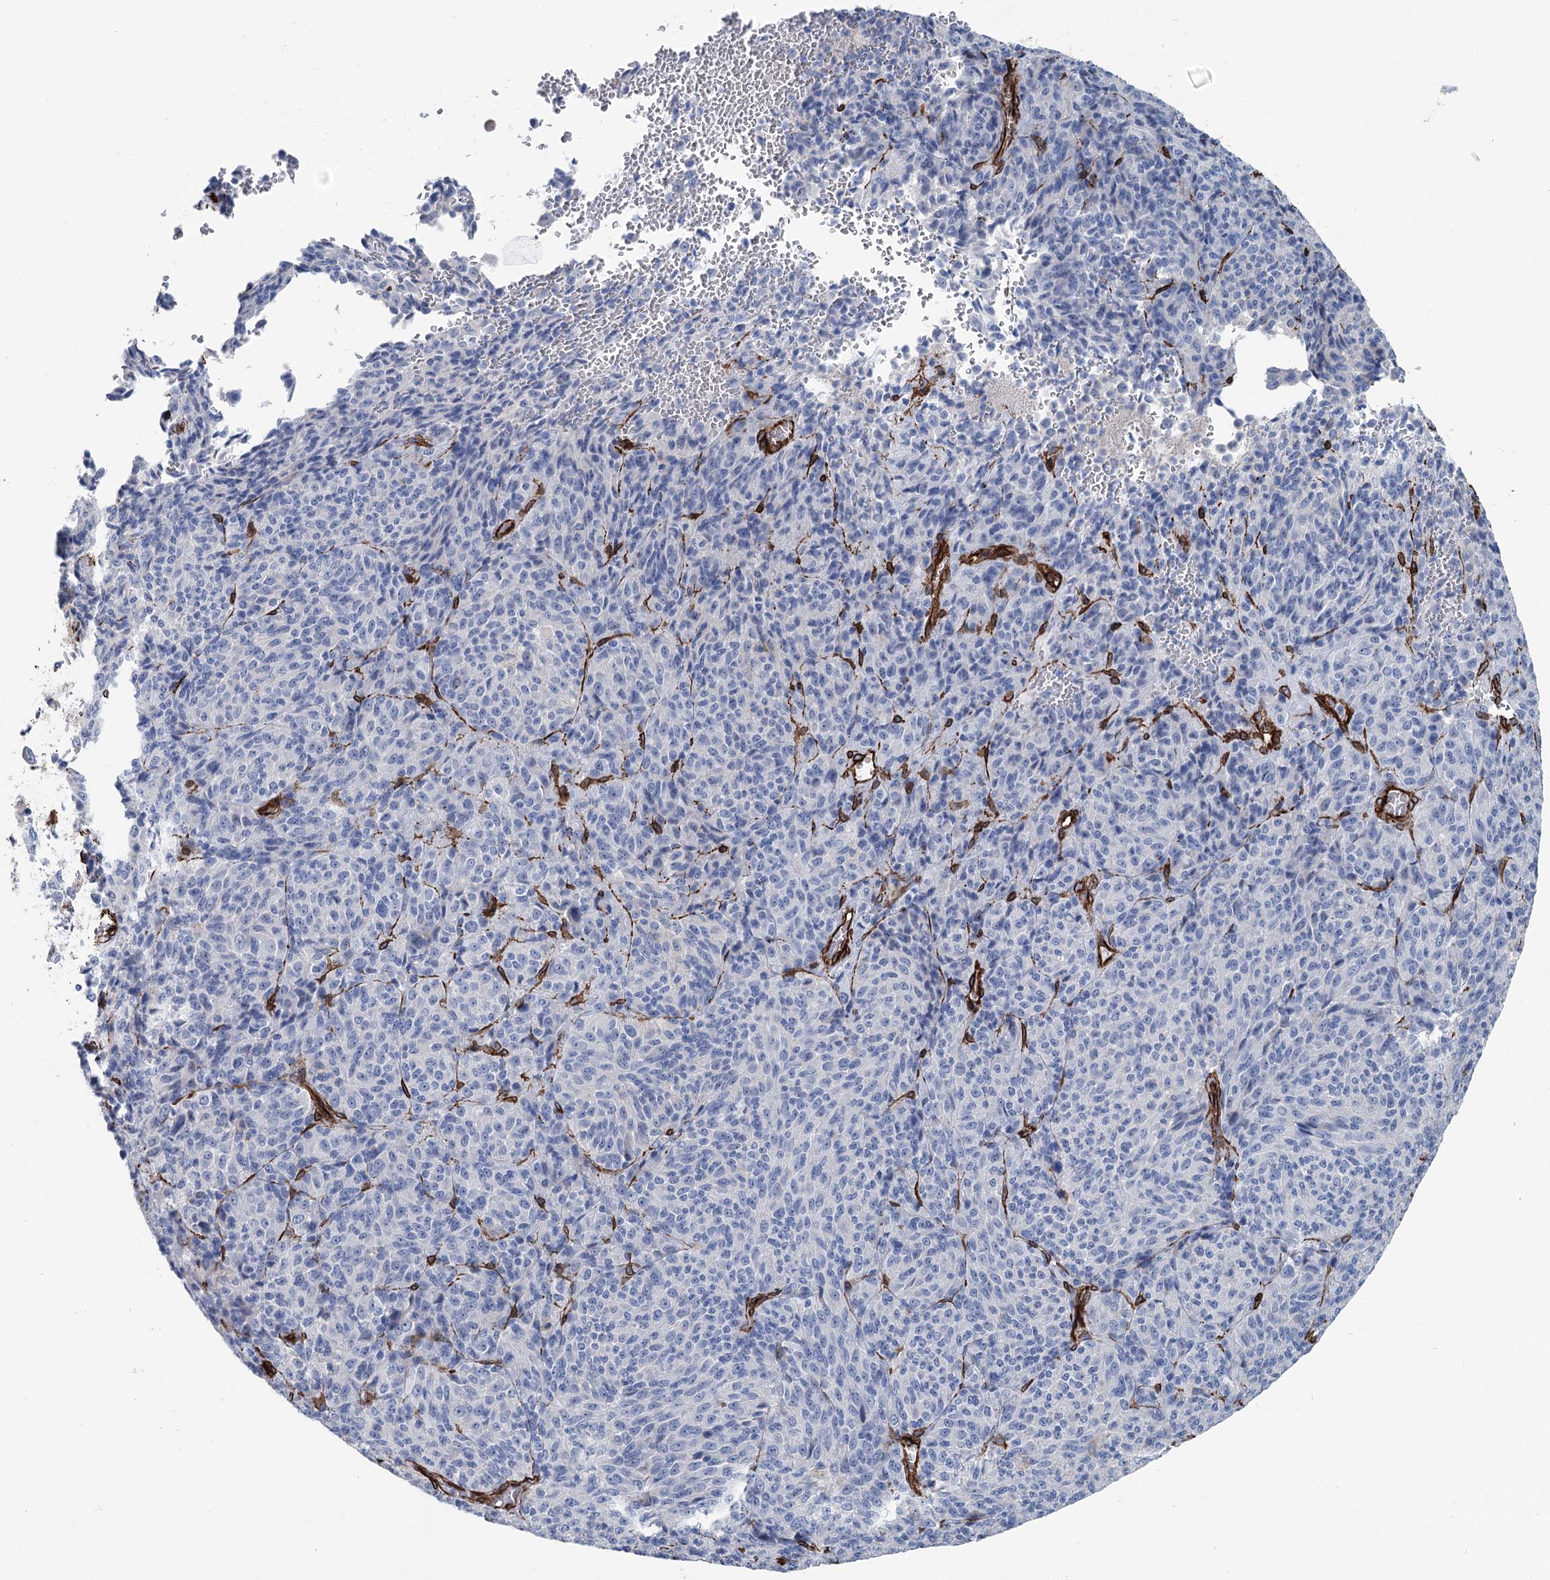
{"staining": {"intensity": "negative", "quantity": "none", "location": "none"}, "tissue": "melanoma", "cell_type": "Tumor cells", "image_type": "cancer", "snomed": [{"axis": "morphology", "description": "Malignant melanoma, Metastatic site"}, {"axis": "topography", "description": "Brain"}], "caption": "DAB immunohistochemical staining of malignant melanoma (metastatic site) displays no significant staining in tumor cells.", "gene": "IQSEC1", "patient": {"sex": "female", "age": 56}}